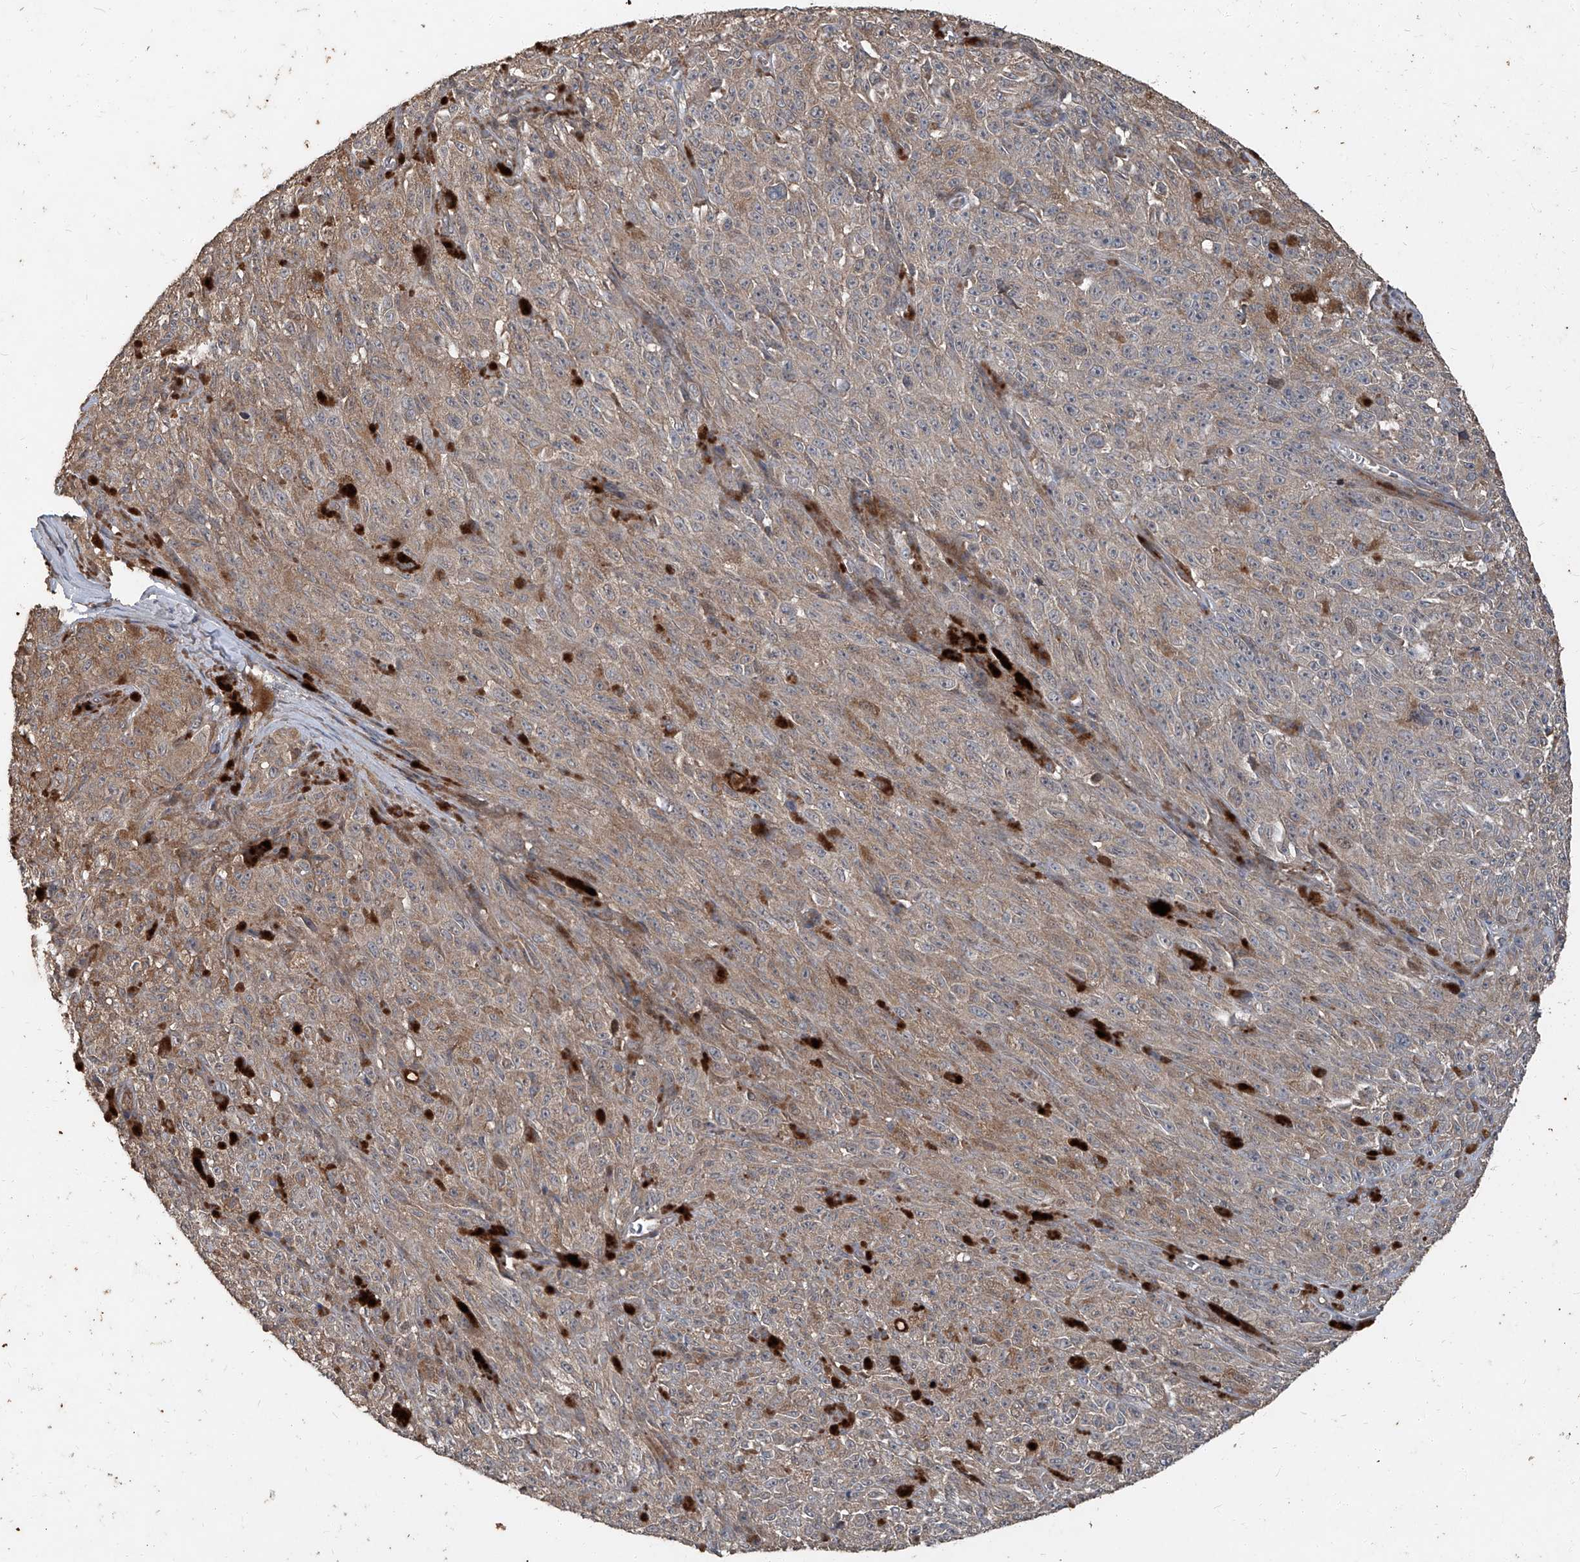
{"staining": {"intensity": "weak", "quantity": ">75%", "location": "cytoplasmic/membranous"}, "tissue": "melanoma", "cell_type": "Tumor cells", "image_type": "cancer", "snomed": [{"axis": "morphology", "description": "Malignant melanoma, NOS"}, {"axis": "topography", "description": "Skin"}], "caption": "Melanoma stained for a protein displays weak cytoplasmic/membranous positivity in tumor cells.", "gene": "CCN1", "patient": {"sex": "female", "age": 82}}